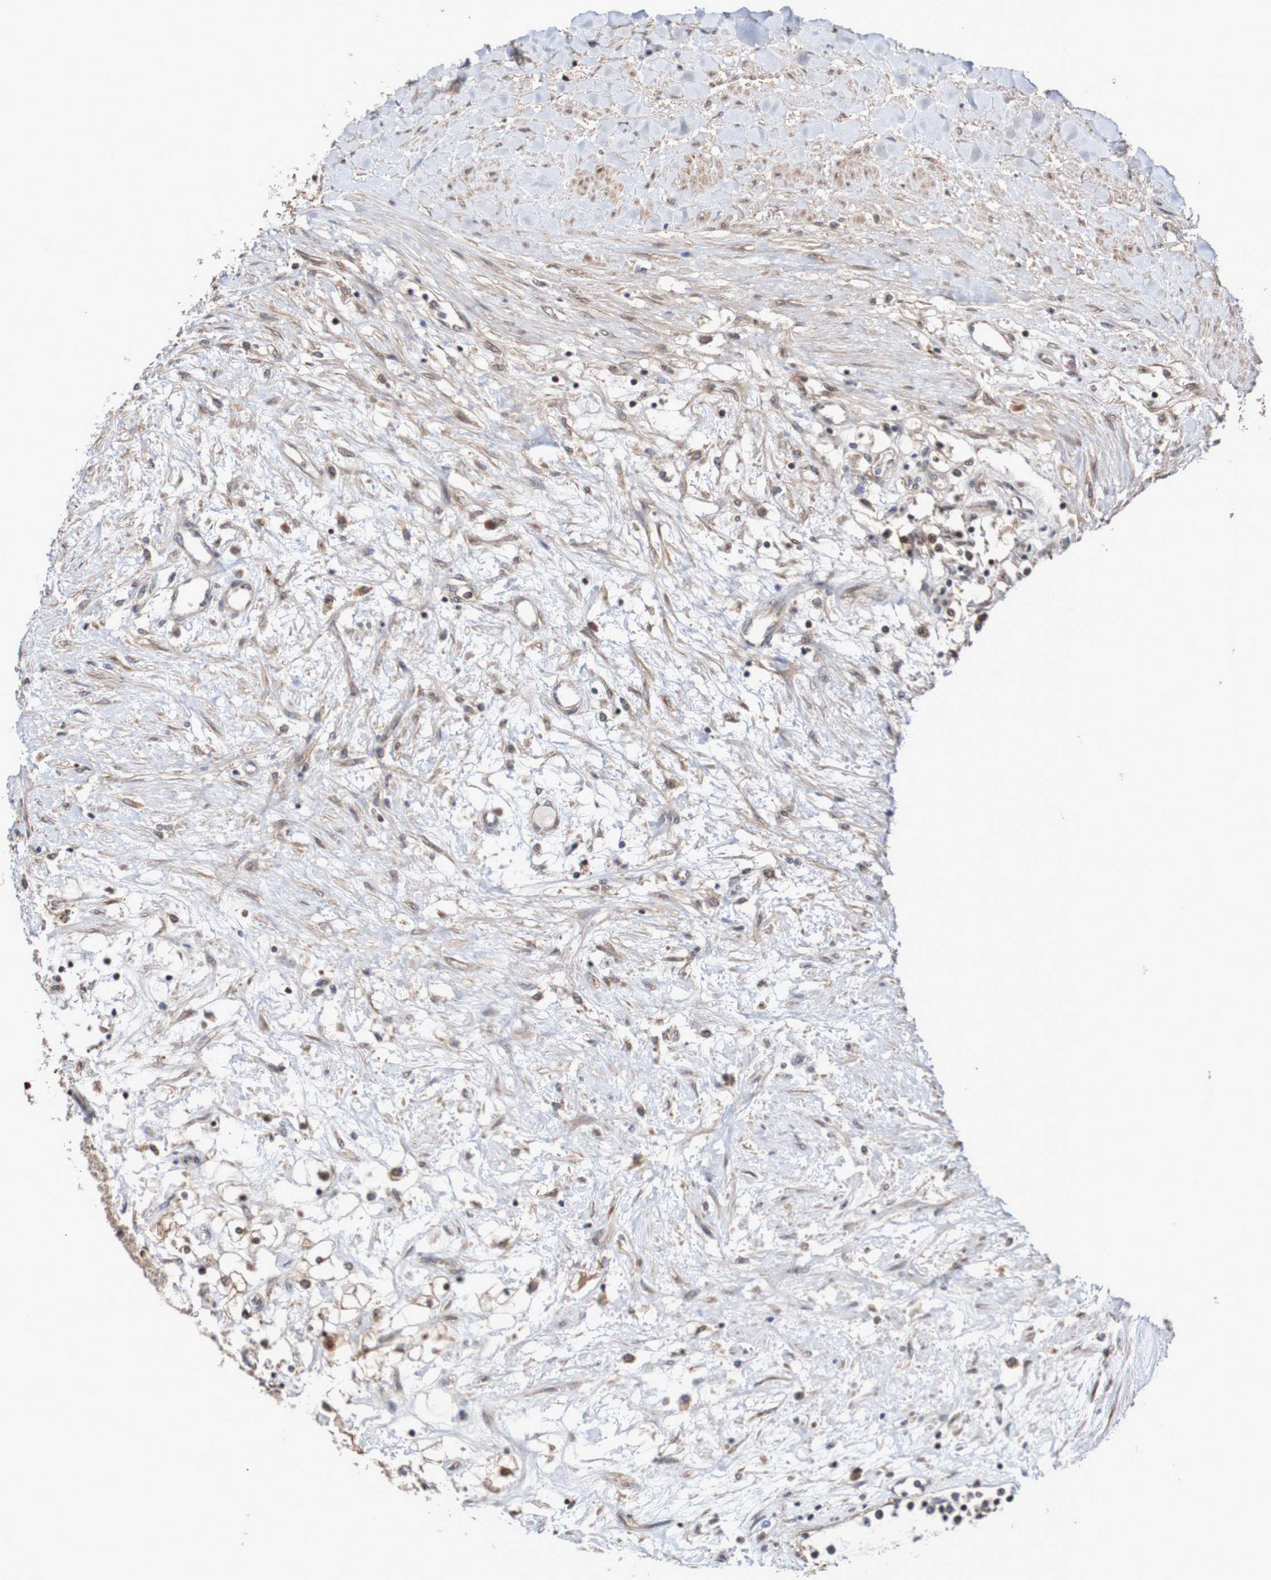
{"staining": {"intensity": "weak", "quantity": ">75%", "location": "cytoplasmic/membranous"}, "tissue": "renal cancer", "cell_type": "Tumor cells", "image_type": "cancer", "snomed": [{"axis": "morphology", "description": "Adenocarcinoma, NOS"}, {"axis": "topography", "description": "Kidney"}], "caption": "There is low levels of weak cytoplasmic/membranous staining in tumor cells of renal cancer, as demonstrated by immunohistochemical staining (brown color).", "gene": "PHPT1", "patient": {"sex": "male", "age": 68}}